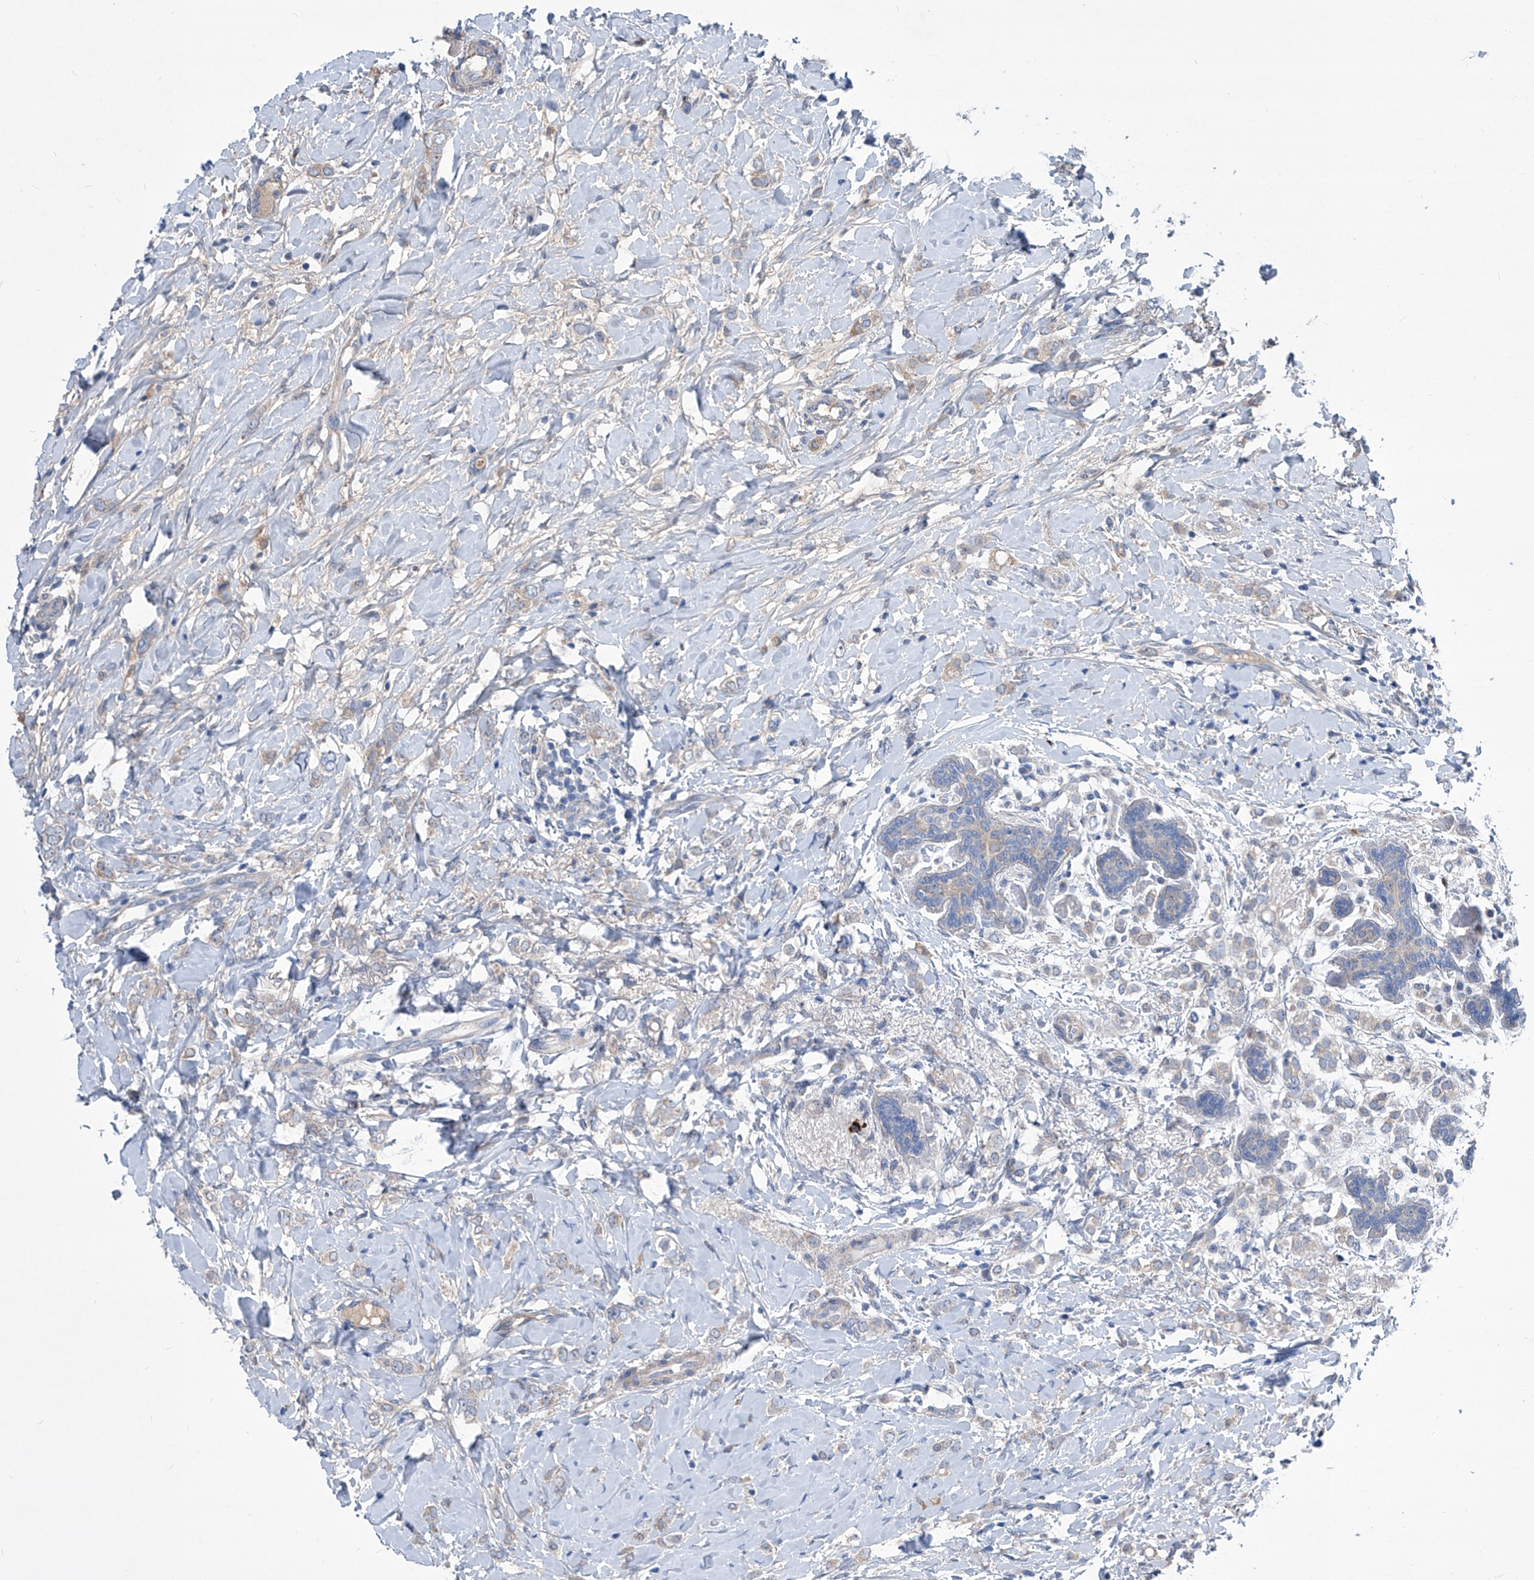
{"staining": {"intensity": "negative", "quantity": "none", "location": "none"}, "tissue": "breast cancer", "cell_type": "Tumor cells", "image_type": "cancer", "snomed": [{"axis": "morphology", "description": "Normal tissue, NOS"}, {"axis": "morphology", "description": "Lobular carcinoma"}, {"axis": "topography", "description": "Breast"}], "caption": "High magnification brightfield microscopy of breast cancer (lobular carcinoma) stained with DAB (3,3'-diaminobenzidine) (brown) and counterstained with hematoxylin (blue): tumor cells show no significant staining.", "gene": "SRBD1", "patient": {"sex": "female", "age": 47}}